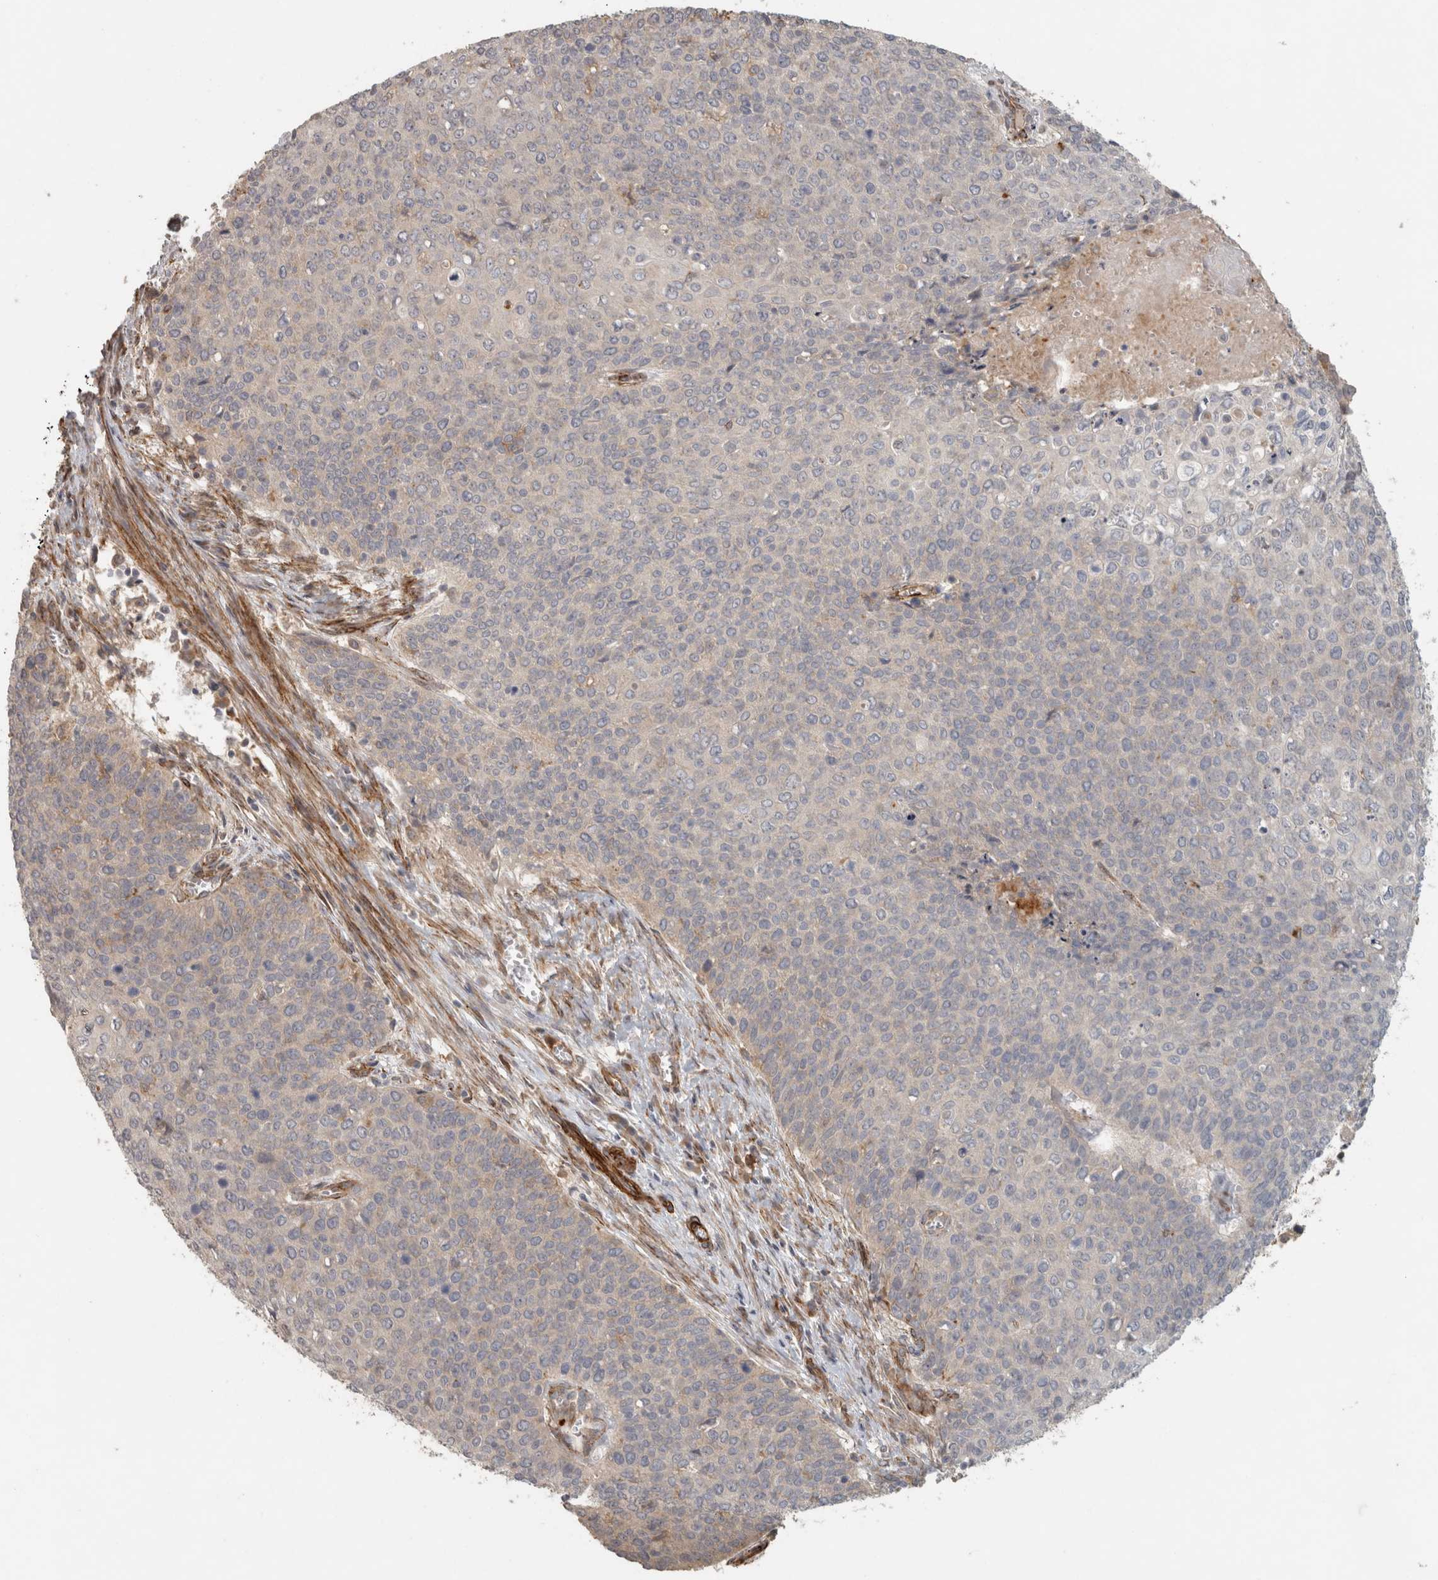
{"staining": {"intensity": "negative", "quantity": "none", "location": "none"}, "tissue": "cervical cancer", "cell_type": "Tumor cells", "image_type": "cancer", "snomed": [{"axis": "morphology", "description": "Squamous cell carcinoma, NOS"}, {"axis": "topography", "description": "Cervix"}], "caption": "Immunohistochemical staining of human cervical squamous cell carcinoma displays no significant expression in tumor cells.", "gene": "SIPA1L2", "patient": {"sex": "female", "age": 39}}